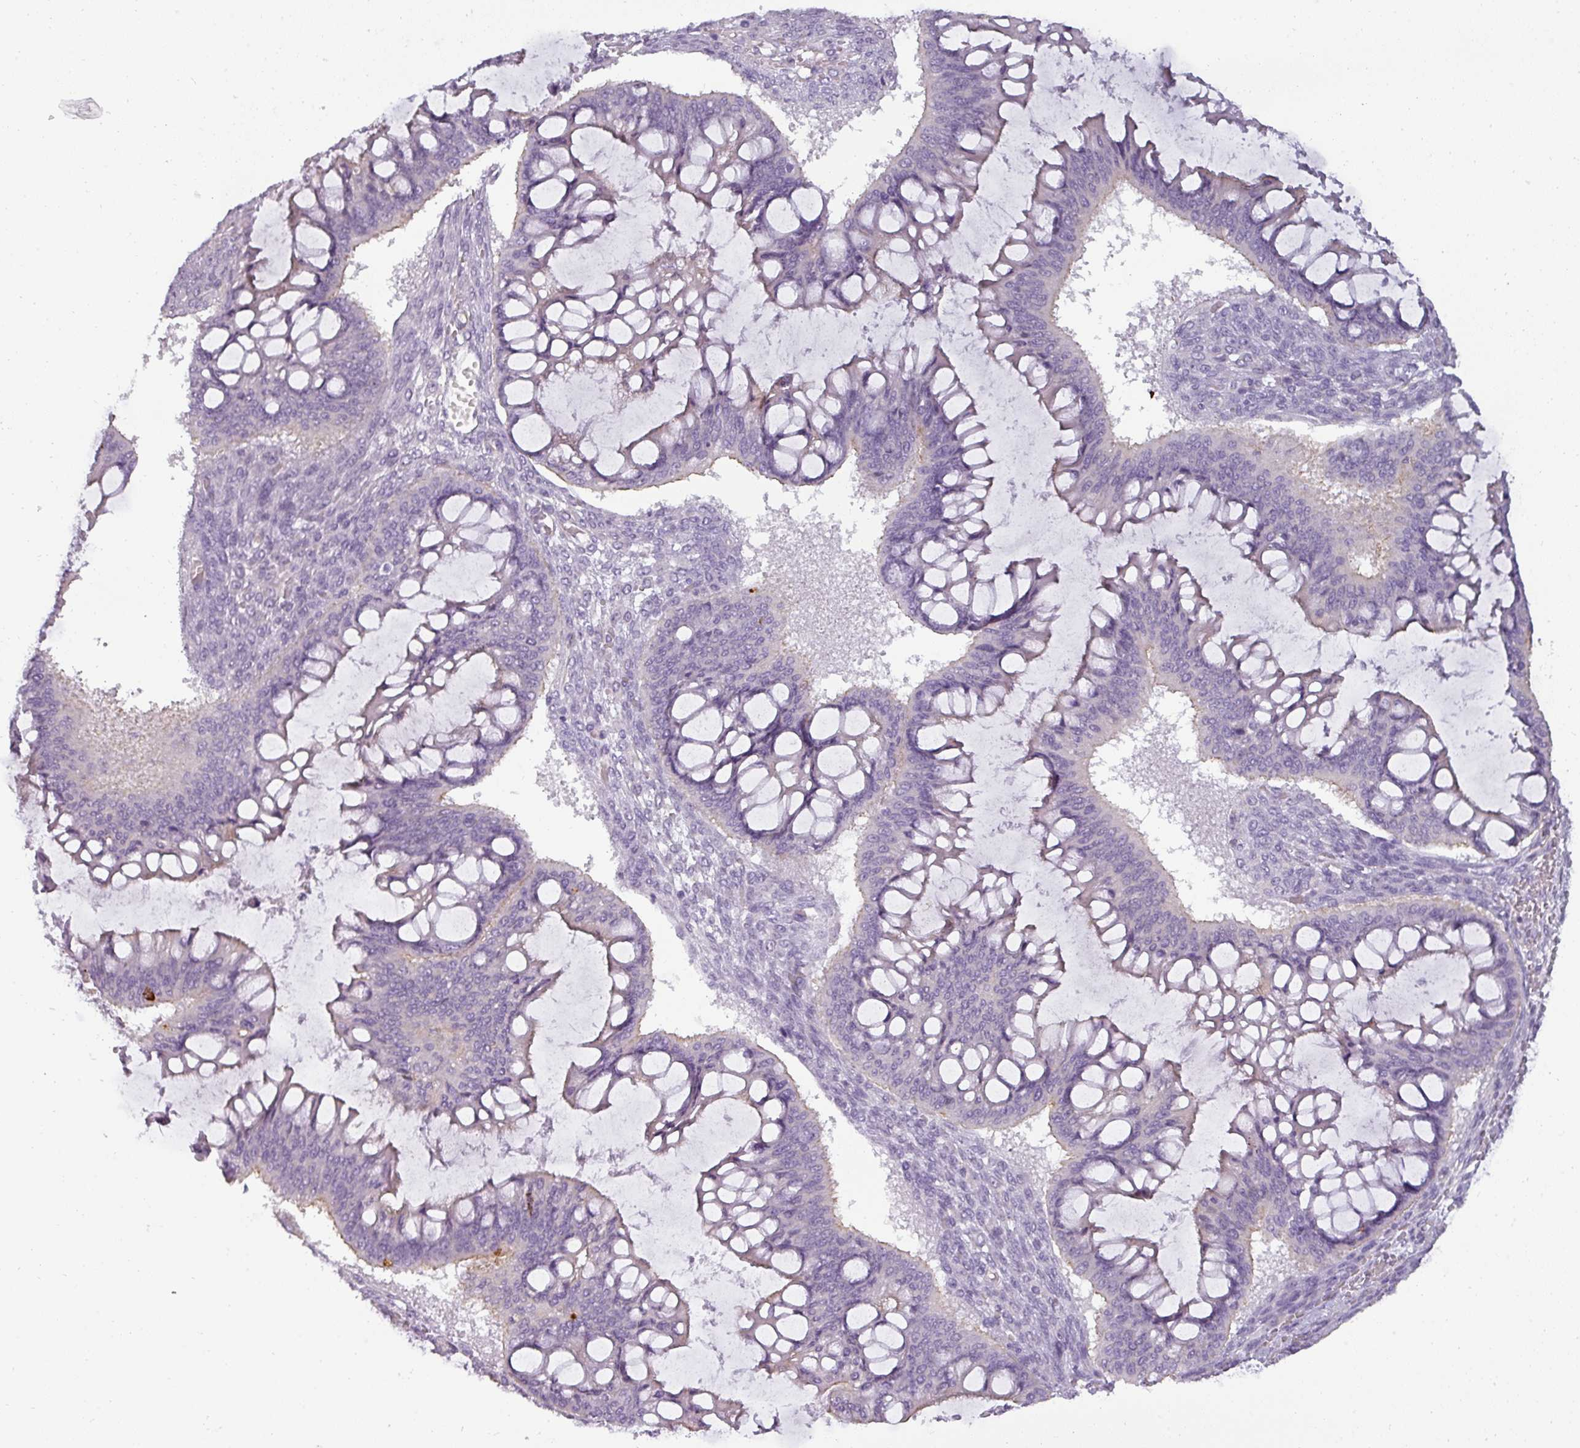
{"staining": {"intensity": "negative", "quantity": "none", "location": "none"}, "tissue": "ovarian cancer", "cell_type": "Tumor cells", "image_type": "cancer", "snomed": [{"axis": "morphology", "description": "Cystadenocarcinoma, mucinous, NOS"}, {"axis": "topography", "description": "Ovary"}], "caption": "Immunohistochemistry of ovarian cancer exhibits no expression in tumor cells.", "gene": "ASB1", "patient": {"sex": "female", "age": 73}}